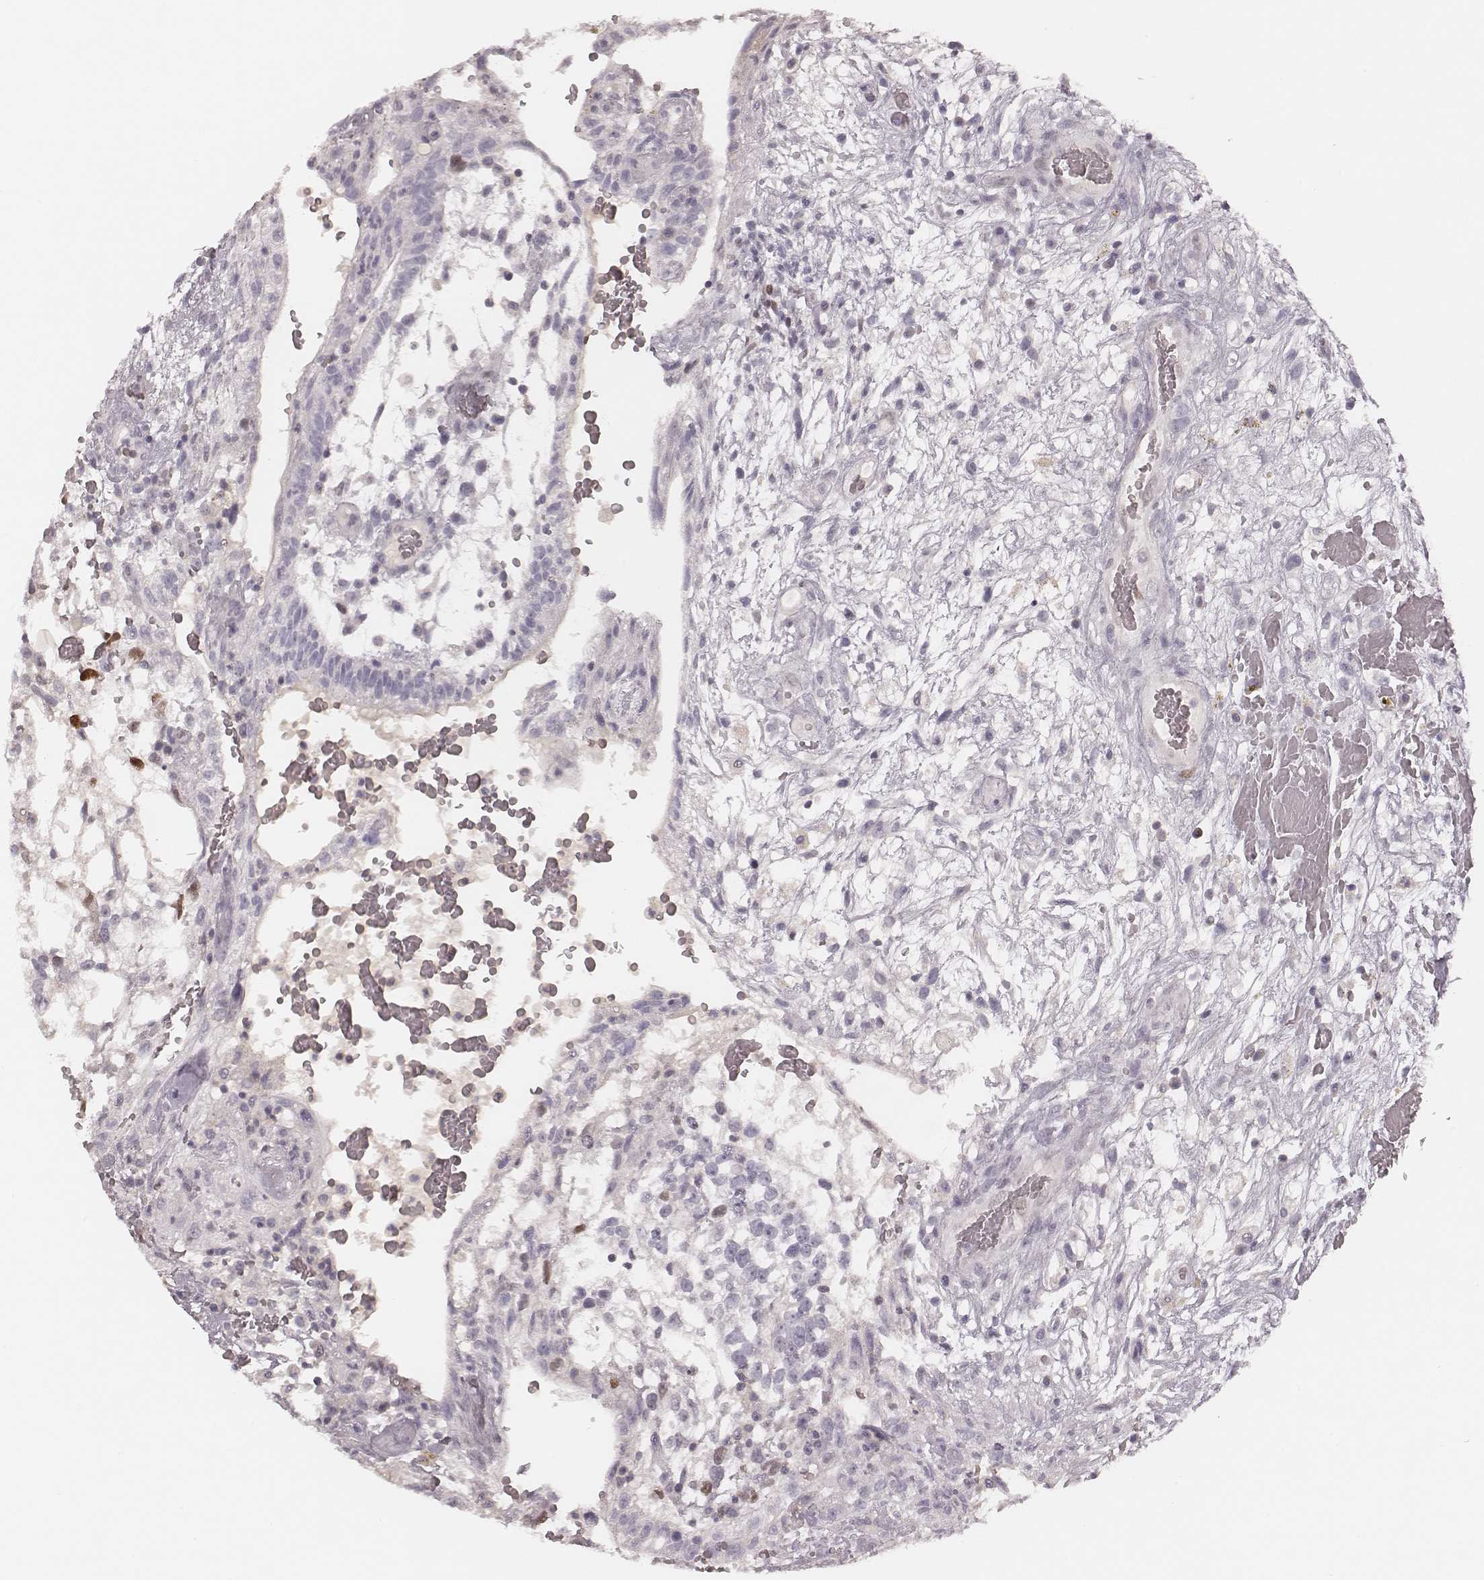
{"staining": {"intensity": "negative", "quantity": "none", "location": "none"}, "tissue": "testis cancer", "cell_type": "Tumor cells", "image_type": "cancer", "snomed": [{"axis": "morphology", "description": "Normal tissue, NOS"}, {"axis": "morphology", "description": "Carcinoma, Embryonal, NOS"}, {"axis": "topography", "description": "Testis"}], "caption": "The micrograph reveals no staining of tumor cells in testis cancer (embryonal carcinoma).", "gene": "MSX1", "patient": {"sex": "male", "age": 32}}